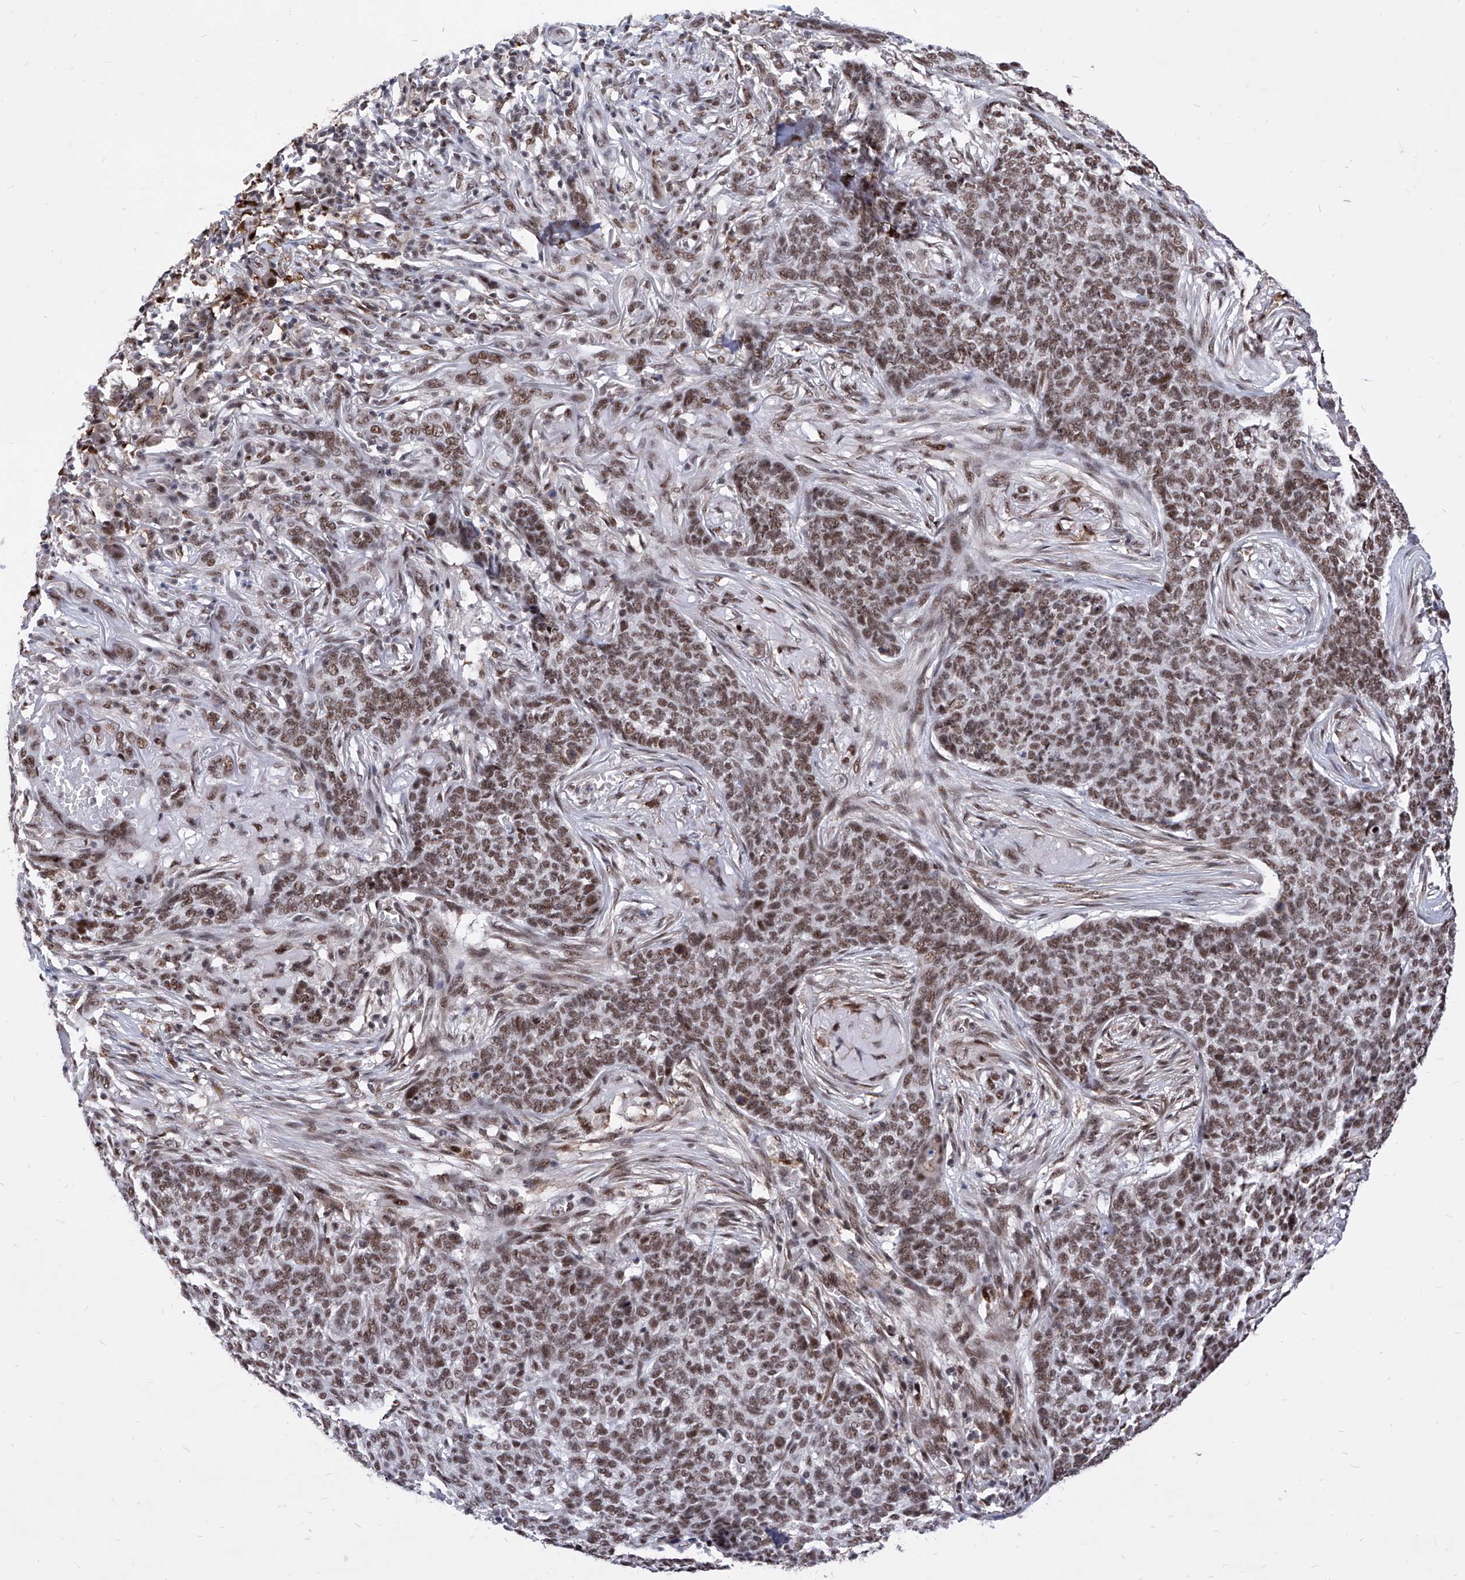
{"staining": {"intensity": "moderate", "quantity": ">75%", "location": "nuclear"}, "tissue": "skin cancer", "cell_type": "Tumor cells", "image_type": "cancer", "snomed": [{"axis": "morphology", "description": "Basal cell carcinoma"}, {"axis": "topography", "description": "Skin"}], "caption": "Immunohistochemistry (IHC) staining of basal cell carcinoma (skin), which reveals medium levels of moderate nuclear staining in approximately >75% of tumor cells indicating moderate nuclear protein positivity. The staining was performed using DAB (3,3'-diaminobenzidine) (brown) for protein detection and nuclei were counterstained in hematoxylin (blue).", "gene": "PHF5A", "patient": {"sex": "male", "age": 85}}